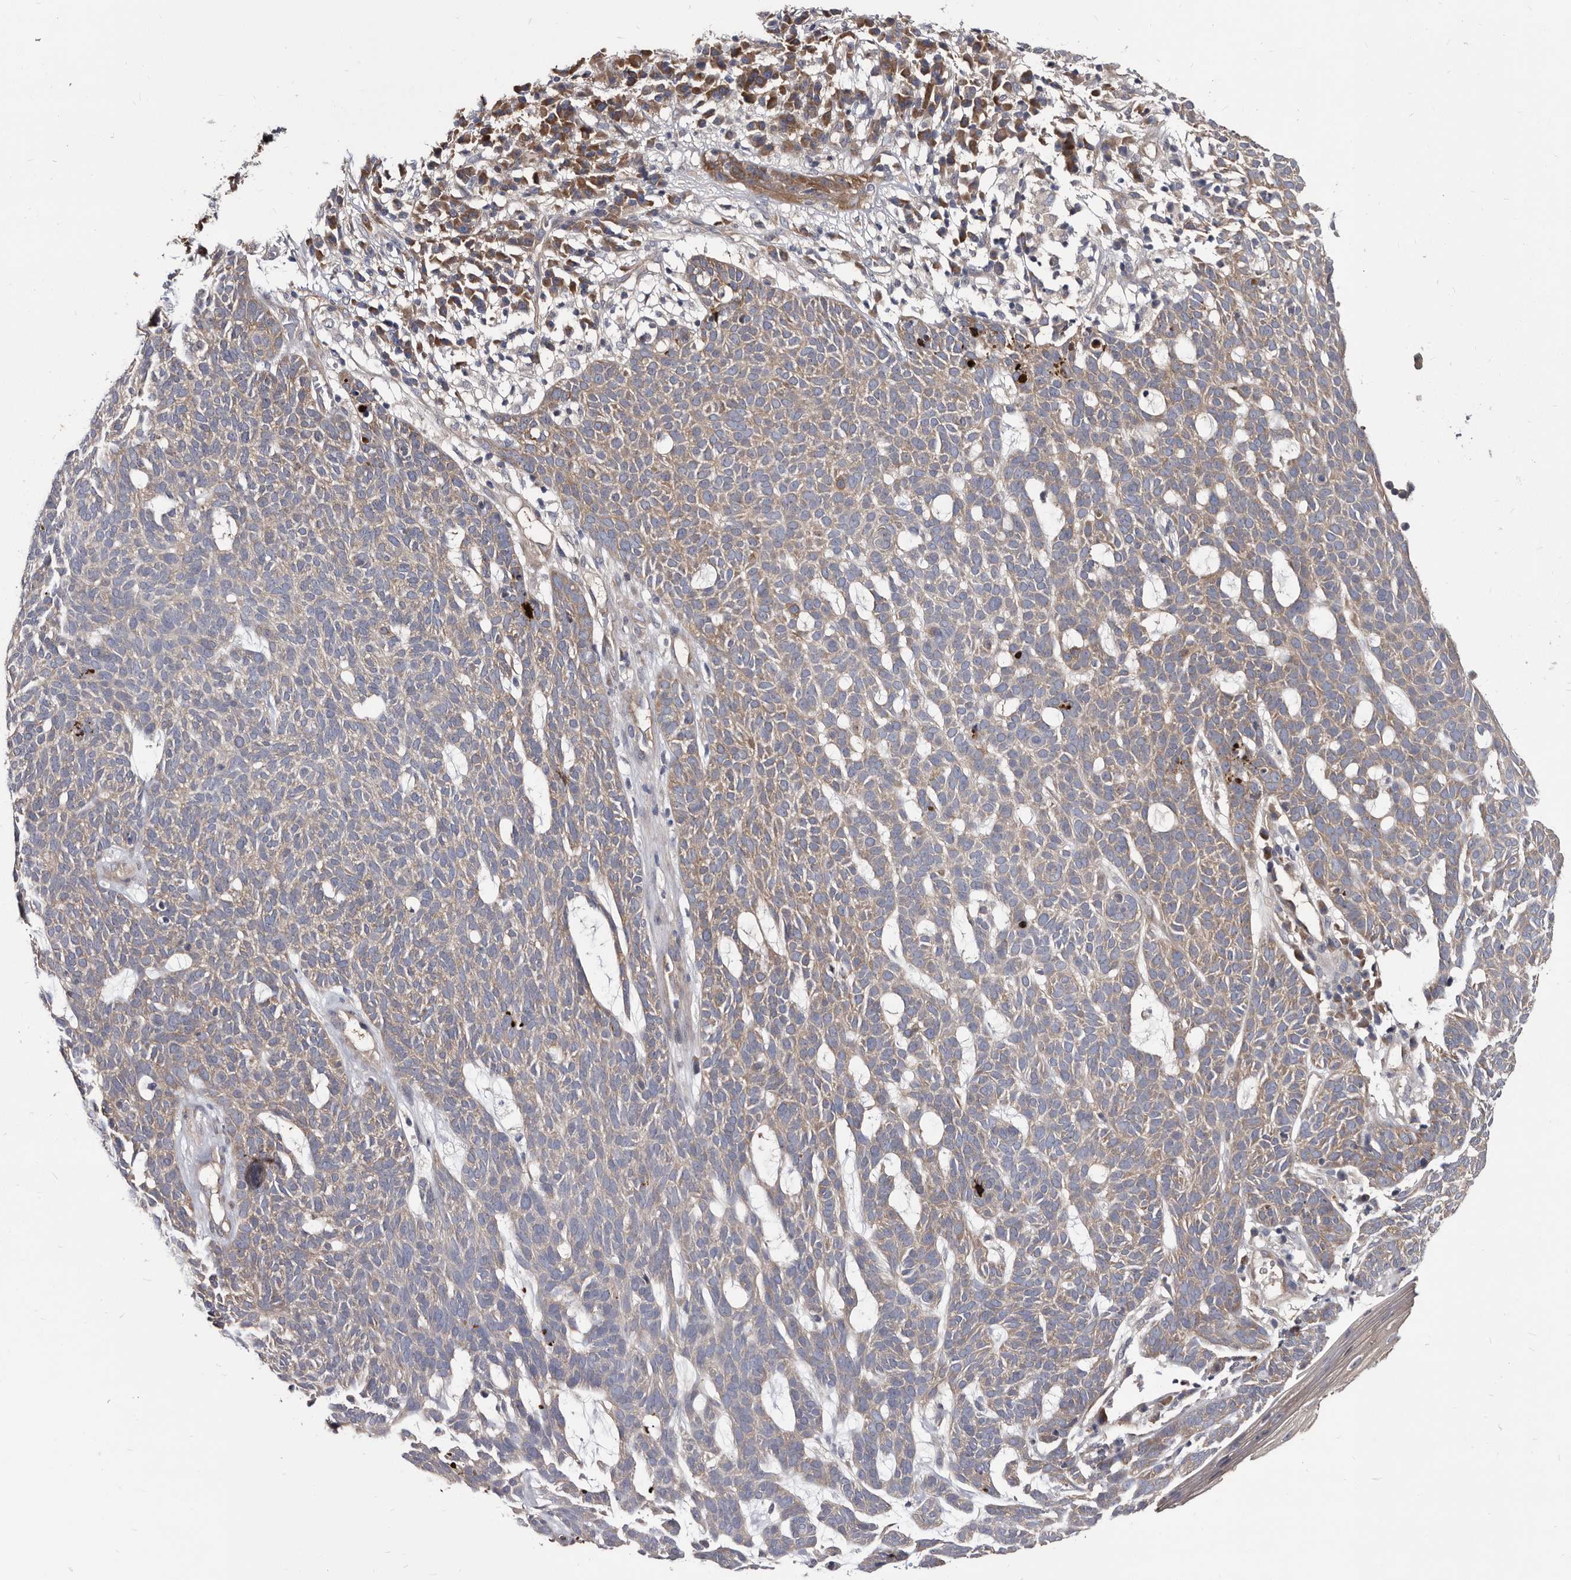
{"staining": {"intensity": "weak", "quantity": "25%-75%", "location": "cytoplasmic/membranous"}, "tissue": "skin cancer", "cell_type": "Tumor cells", "image_type": "cancer", "snomed": [{"axis": "morphology", "description": "Squamous cell carcinoma, NOS"}, {"axis": "topography", "description": "Skin"}], "caption": "Immunohistochemistry (DAB (3,3'-diaminobenzidine)) staining of skin squamous cell carcinoma shows weak cytoplasmic/membranous protein positivity in about 25%-75% of tumor cells.", "gene": "ABCF2", "patient": {"sex": "female", "age": 90}}